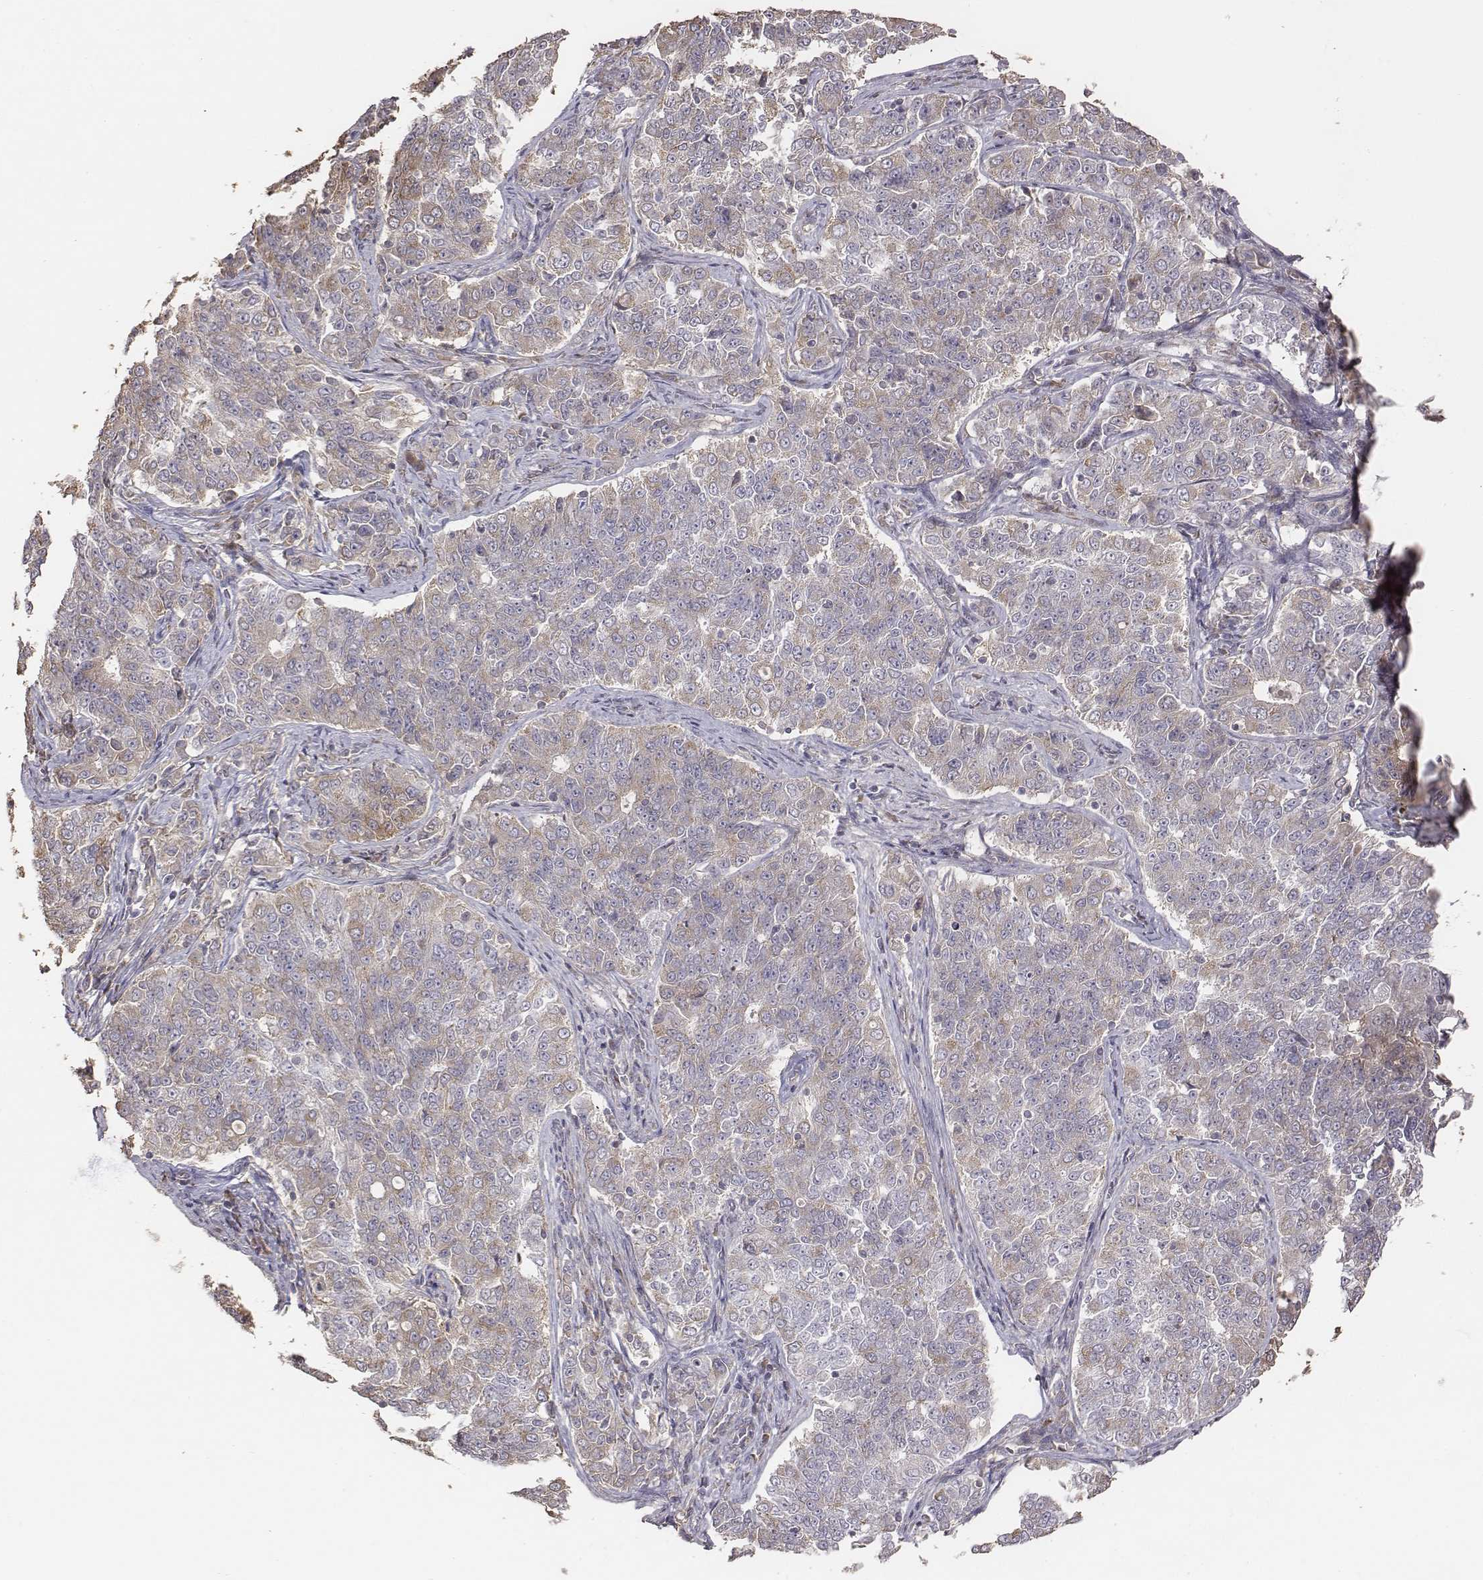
{"staining": {"intensity": "weak", "quantity": ">75%", "location": "cytoplasmic/membranous"}, "tissue": "endometrial cancer", "cell_type": "Tumor cells", "image_type": "cancer", "snomed": [{"axis": "morphology", "description": "Adenocarcinoma, NOS"}, {"axis": "topography", "description": "Endometrium"}], "caption": "The image exhibits immunohistochemical staining of adenocarcinoma (endometrial). There is weak cytoplasmic/membranous staining is seen in approximately >75% of tumor cells. (IHC, brightfield microscopy, high magnification).", "gene": "AP1B1", "patient": {"sex": "female", "age": 43}}